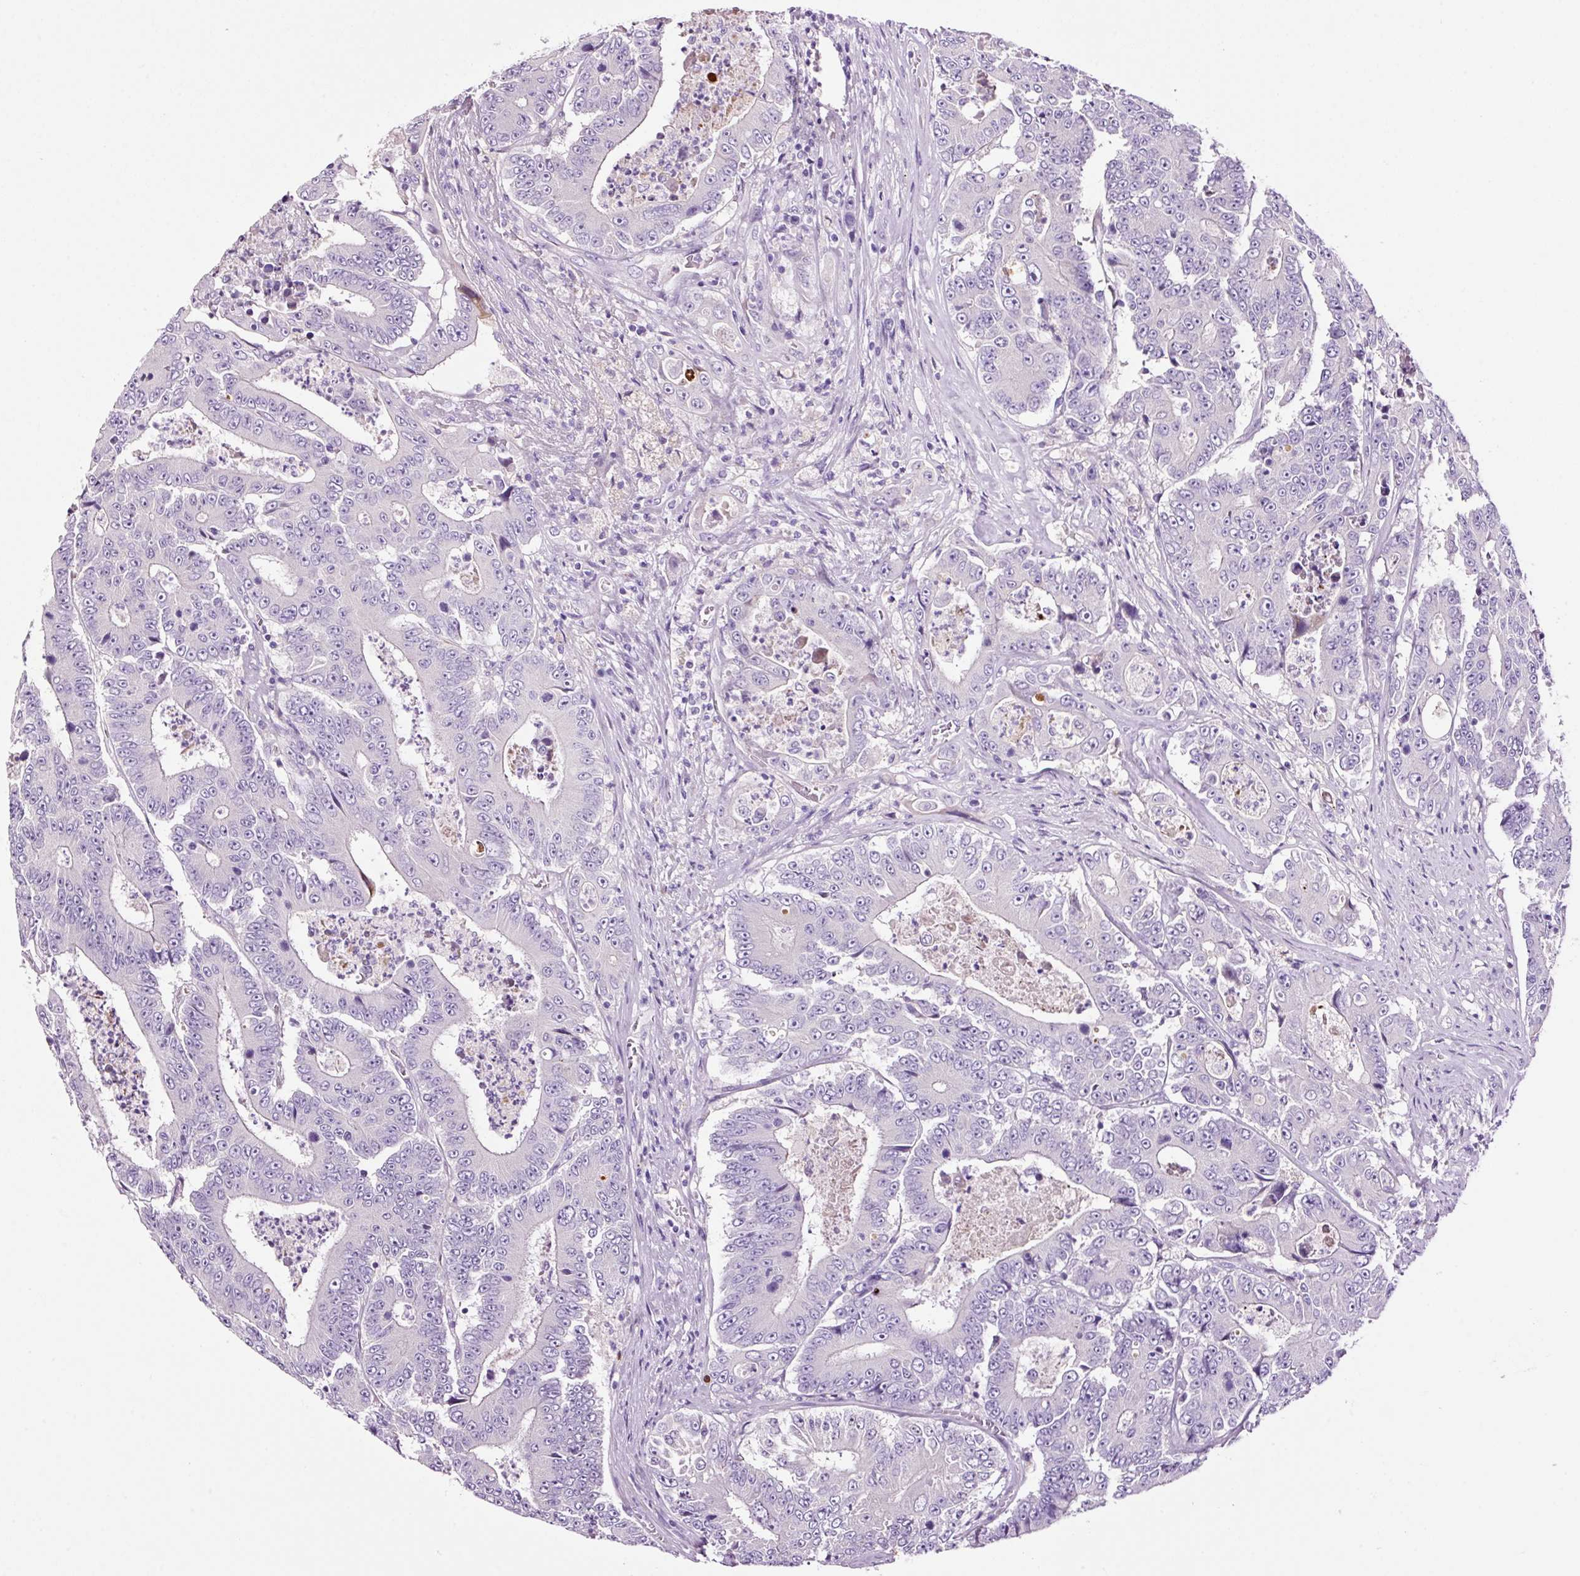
{"staining": {"intensity": "negative", "quantity": "none", "location": "none"}, "tissue": "colorectal cancer", "cell_type": "Tumor cells", "image_type": "cancer", "snomed": [{"axis": "morphology", "description": "Adenocarcinoma, NOS"}, {"axis": "topography", "description": "Colon"}], "caption": "A high-resolution histopathology image shows IHC staining of adenocarcinoma (colorectal), which shows no significant expression in tumor cells. (DAB immunohistochemistry (IHC) visualized using brightfield microscopy, high magnification).", "gene": "PAM", "patient": {"sex": "male", "age": 83}}